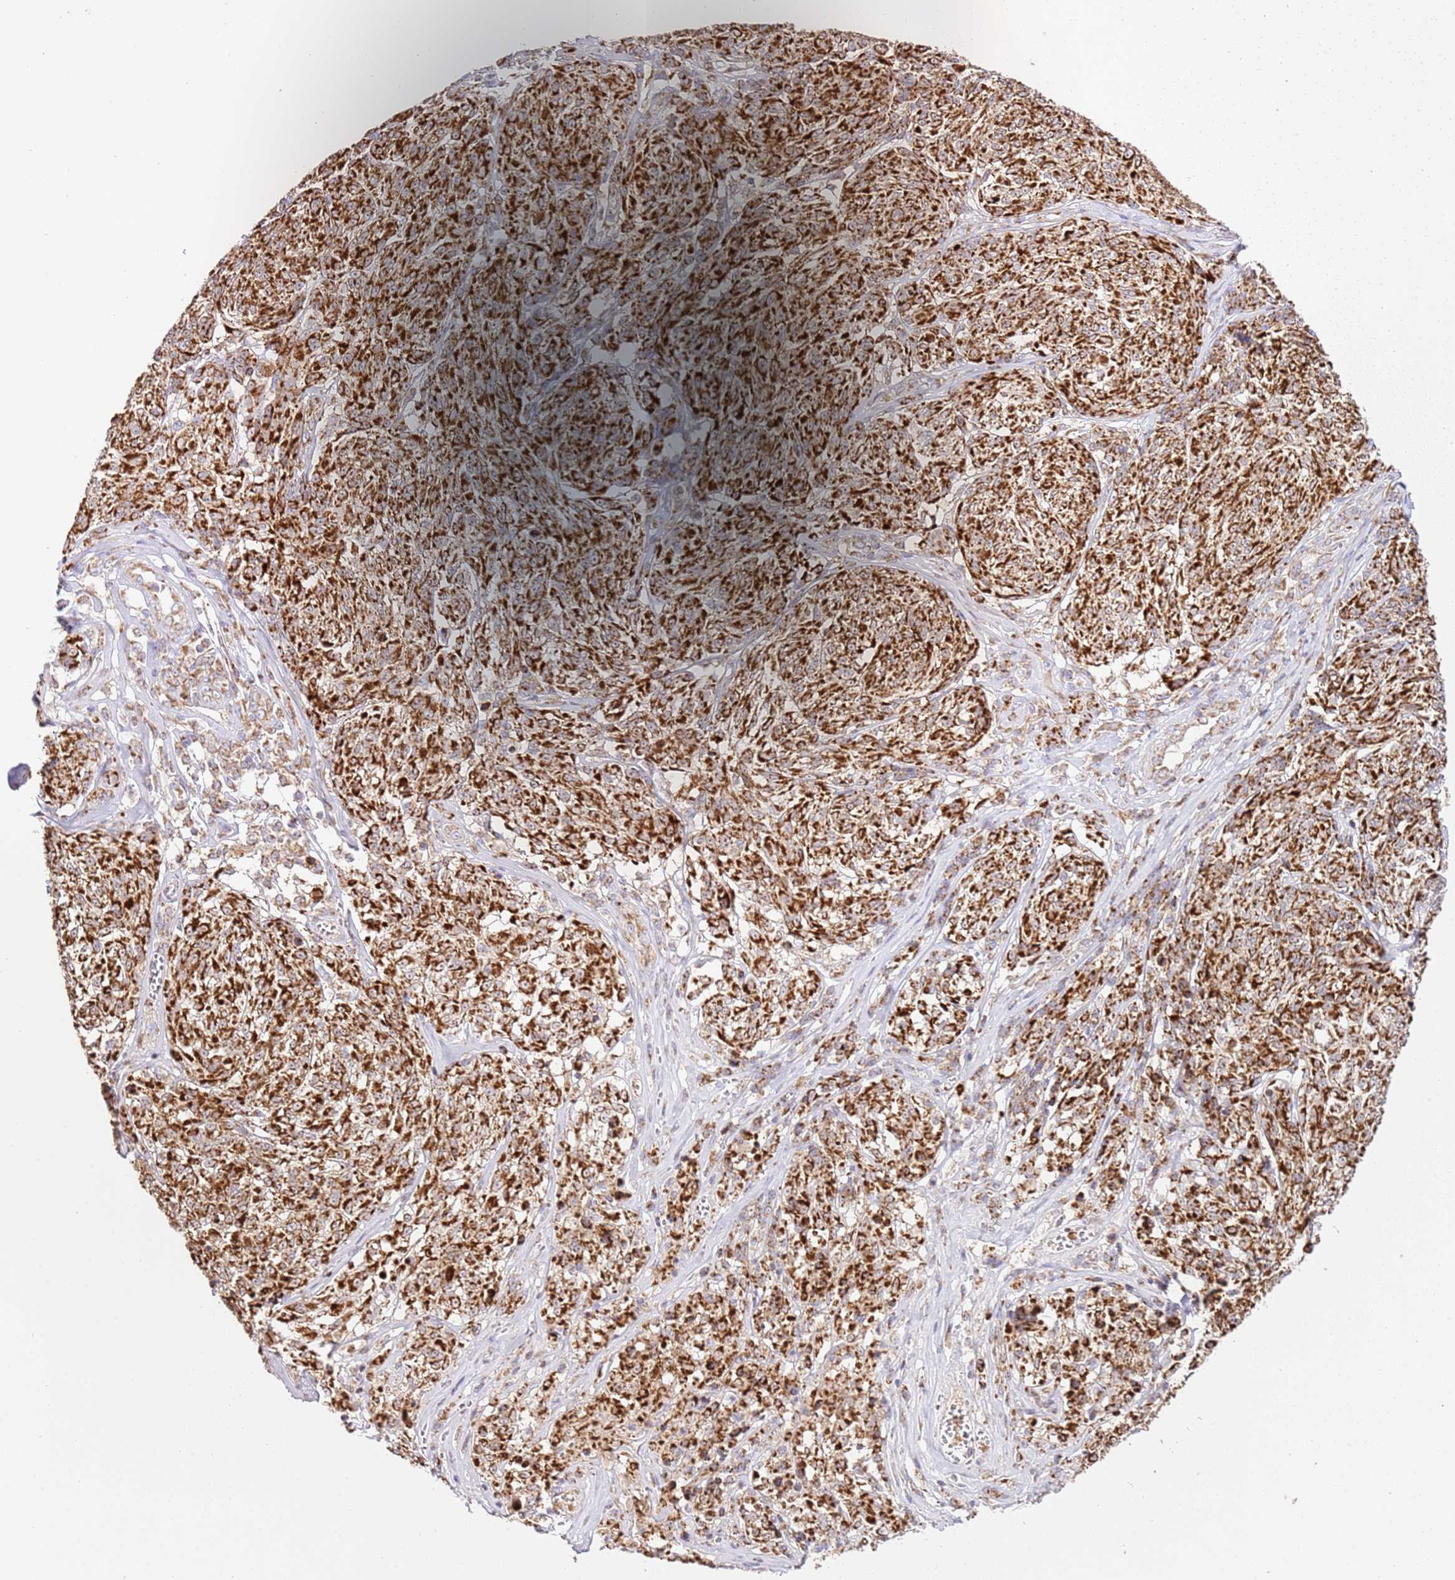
{"staining": {"intensity": "strong", "quantity": ">75%", "location": "cytoplasmic/membranous"}, "tissue": "melanoma", "cell_type": "Tumor cells", "image_type": "cancer", "snomed": [{"axis": "morphology", "description": "Malignant melanoma, NOS"}, {"axis": "topography", "description": "Skin"}], "caption": "An immunohistochemistry (IHC) histopathology image of tumor tissue is shown. Protein staining in brown highlights strong cytoplasmic/membranous positivity in malignant melanoma within tumor cells.", "gene": "ZBTB39", "patient": {"sex": "female", "age": 63}}